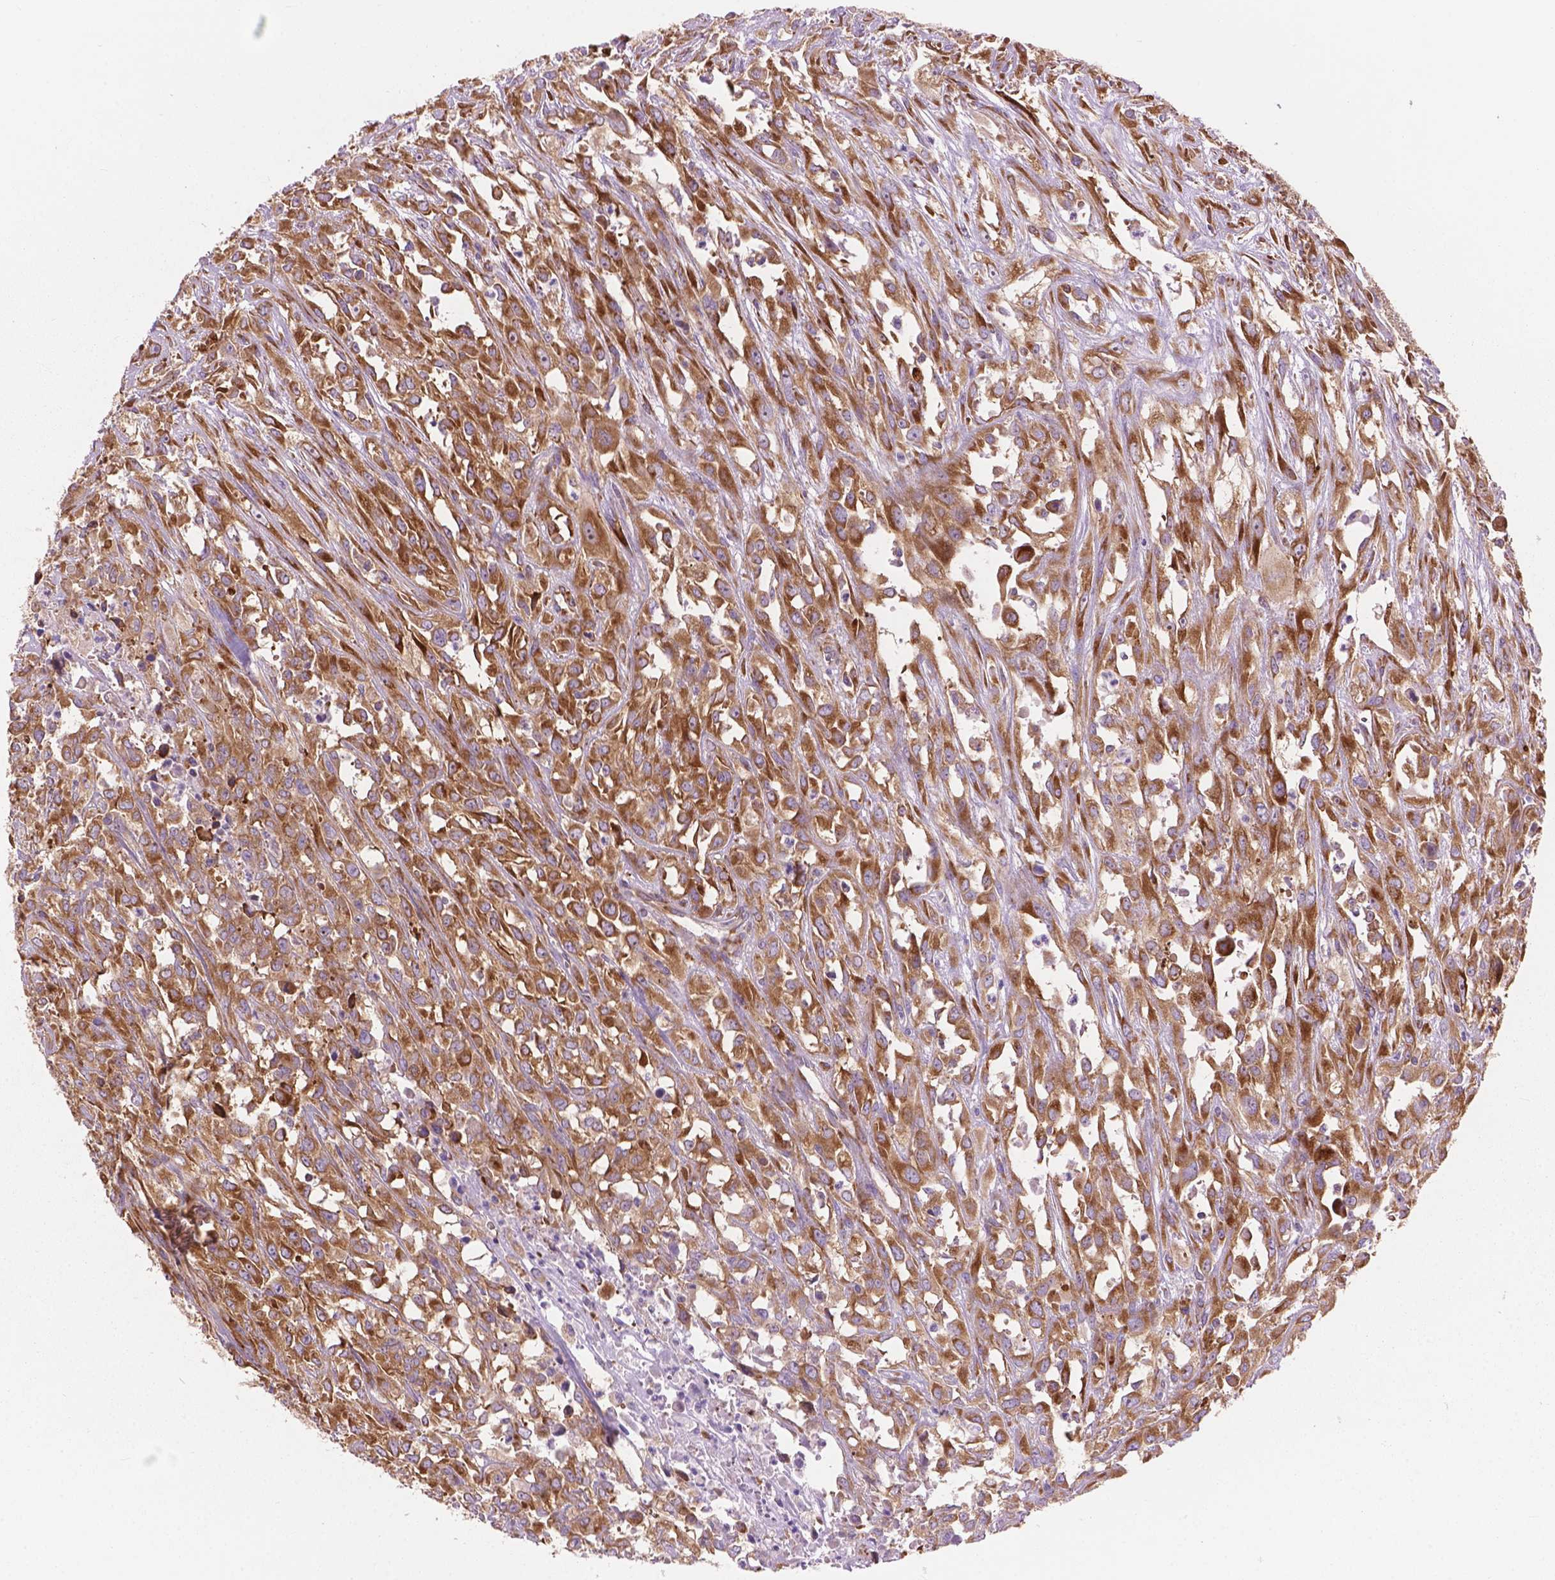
{"staining": {"intensity": "moderate", "quantity": ">75%", "location": "cytoplasmic/membranous"}, "tissue": "urothelial cancer", "cell_type": "Tumor cells", "image_type": "cancer", "snomed": [{"axis": "morphology", "description": "Urothelial carcinoma, High grade"}, {"axis": "topography", "description": "Urinary bladder"}], "caption": "Urothelial cancer tissue demonstrates moderate cytoplasmic/membranous positivity in approximately >75% of tumor cells", "gene": "RPL37A", "patient": {"sex": "male", "age": 67}}